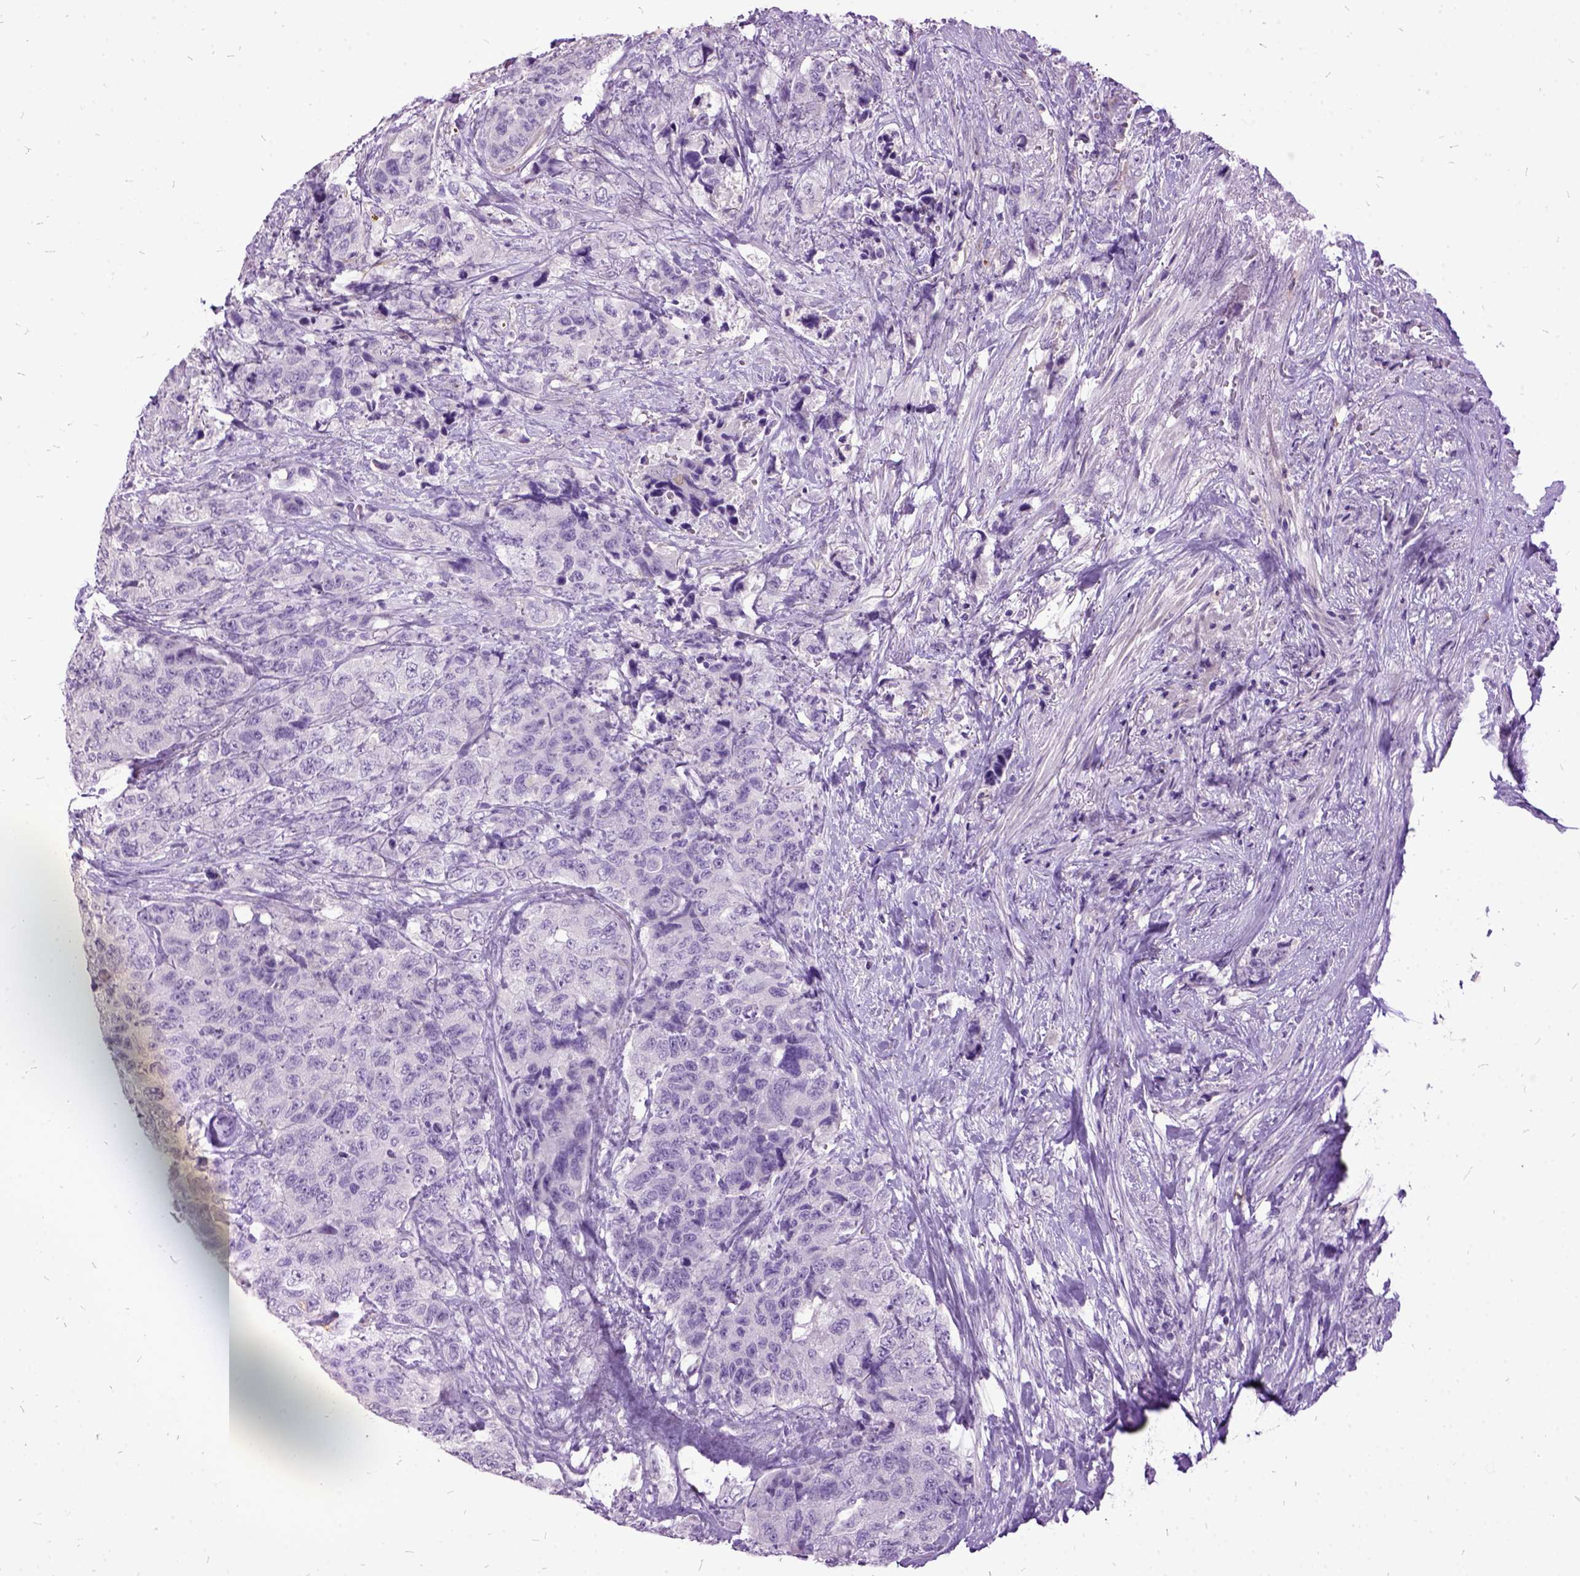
{"staining": {"intensity": "negative", "quantity": "none", "location": "none"}, "tissue": "urothelial cancer", "cell_type": "Tumor cells", "image_type": "cancer", "snomed": [{"axis": "morphology", "description": "Urothelial carcinoma, High grade"}, {"axis": "topography", "description": "Urinary bladder"}], "caption": "The immunohistochemistry (IHC) photomicrograph has no significant expression in tumor cells of high-grade urothelial carcinoma tissue.", "gene": "MME", "patient": {"sex": "female", "age": 78}}